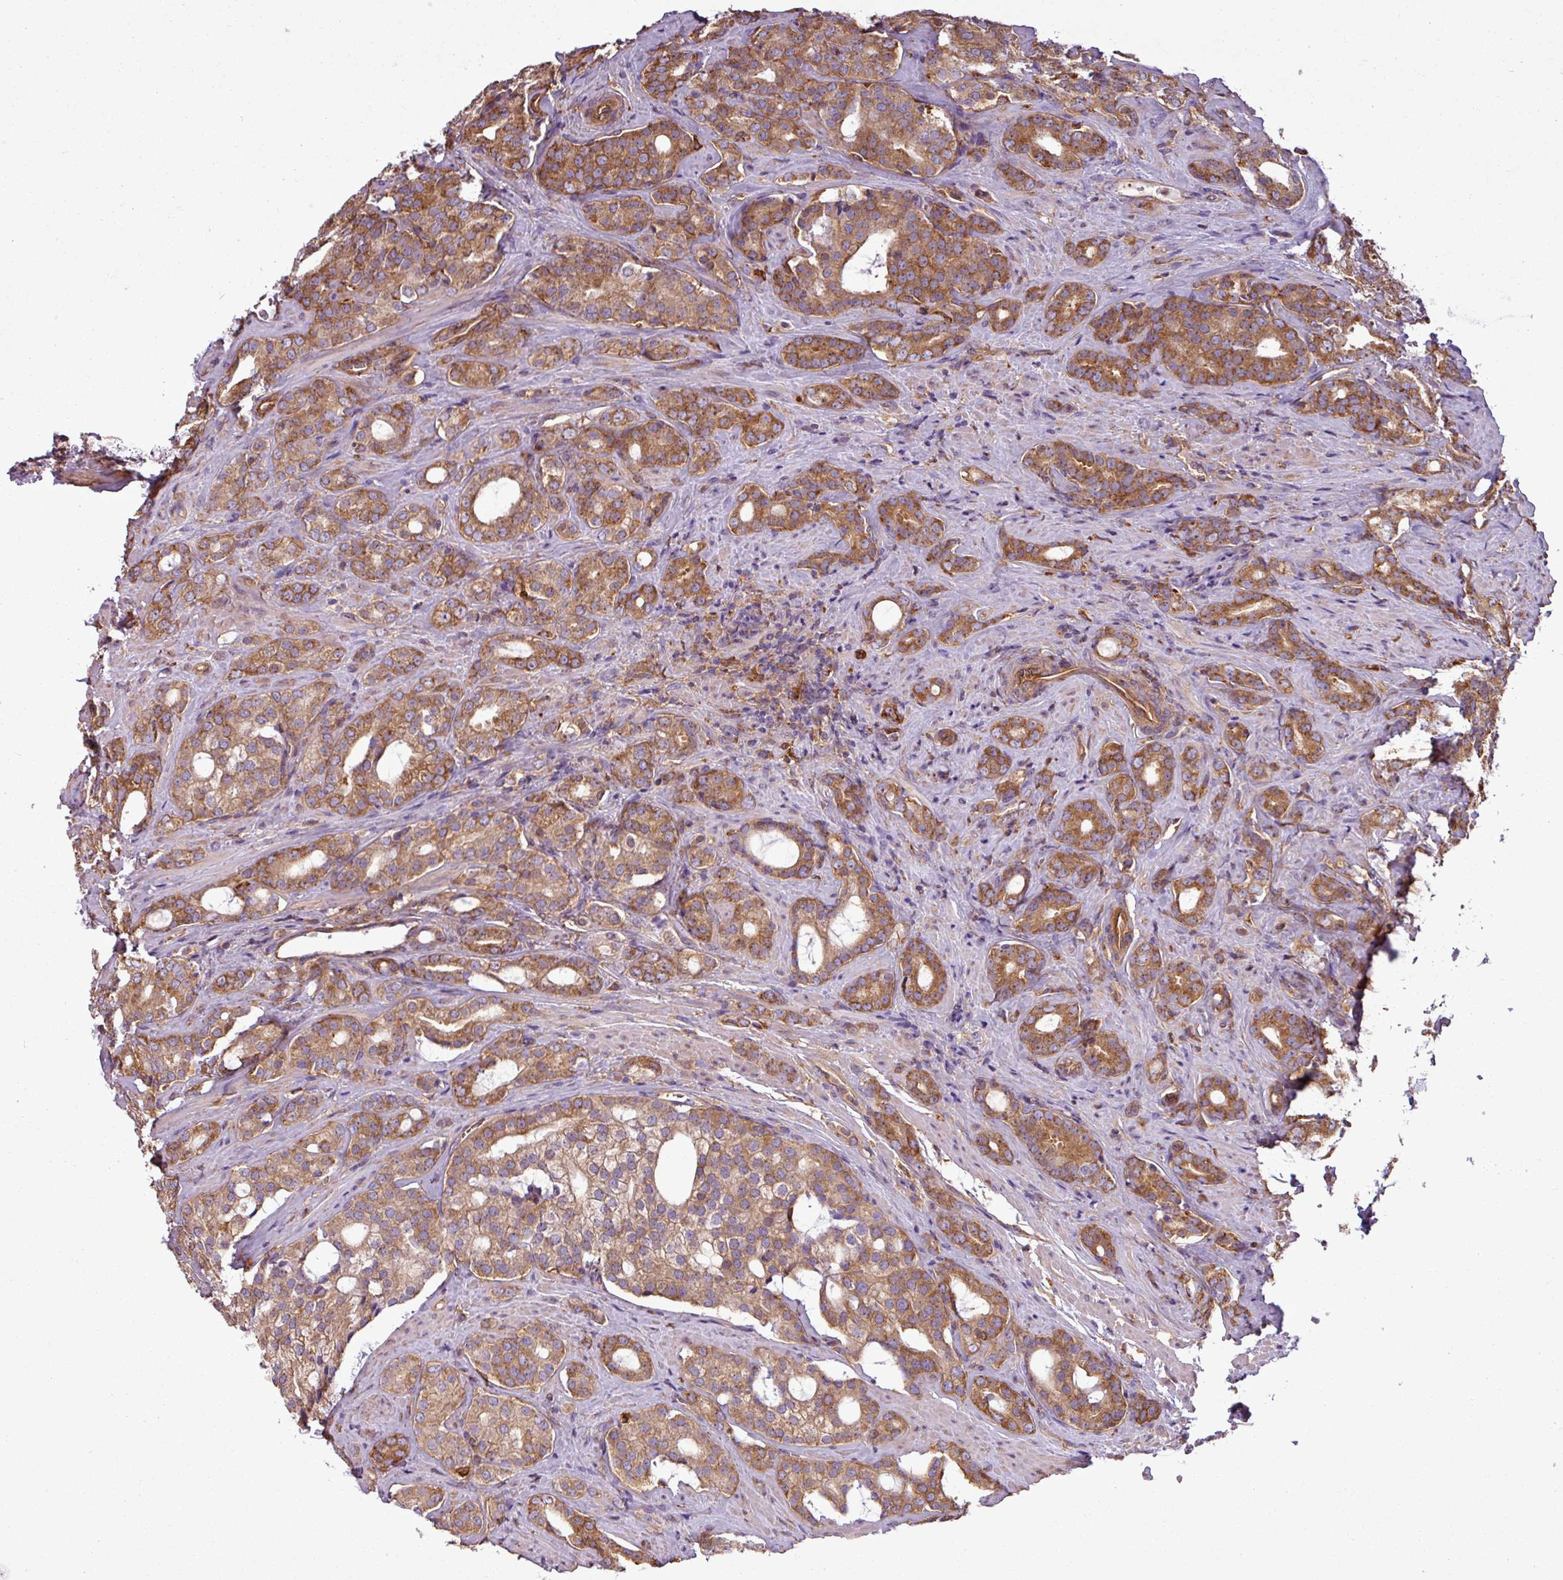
{"staining": {"intensity": "moderate", "quantity": ">75%", "location": "cytoplasmic/membranous"}, "tissue": "prostate cancer", "cell_type": "Tumor cells", "image_type": "cancer", "snomed": [{"axis": "morphology", "description": "Adenocarcinoma, High grade"}, {"axis": "topography", "description": "Prostate"}], "caption": "Approximately >75% of tumor cells in prostate high-grade adenocarcinoma display moderate cytoplasmic/membranous protein positivity as visualized by brown immunohistochemical staining.", "gene": "PACSIN2", "patient": {"sex": "male", "age": 63}}